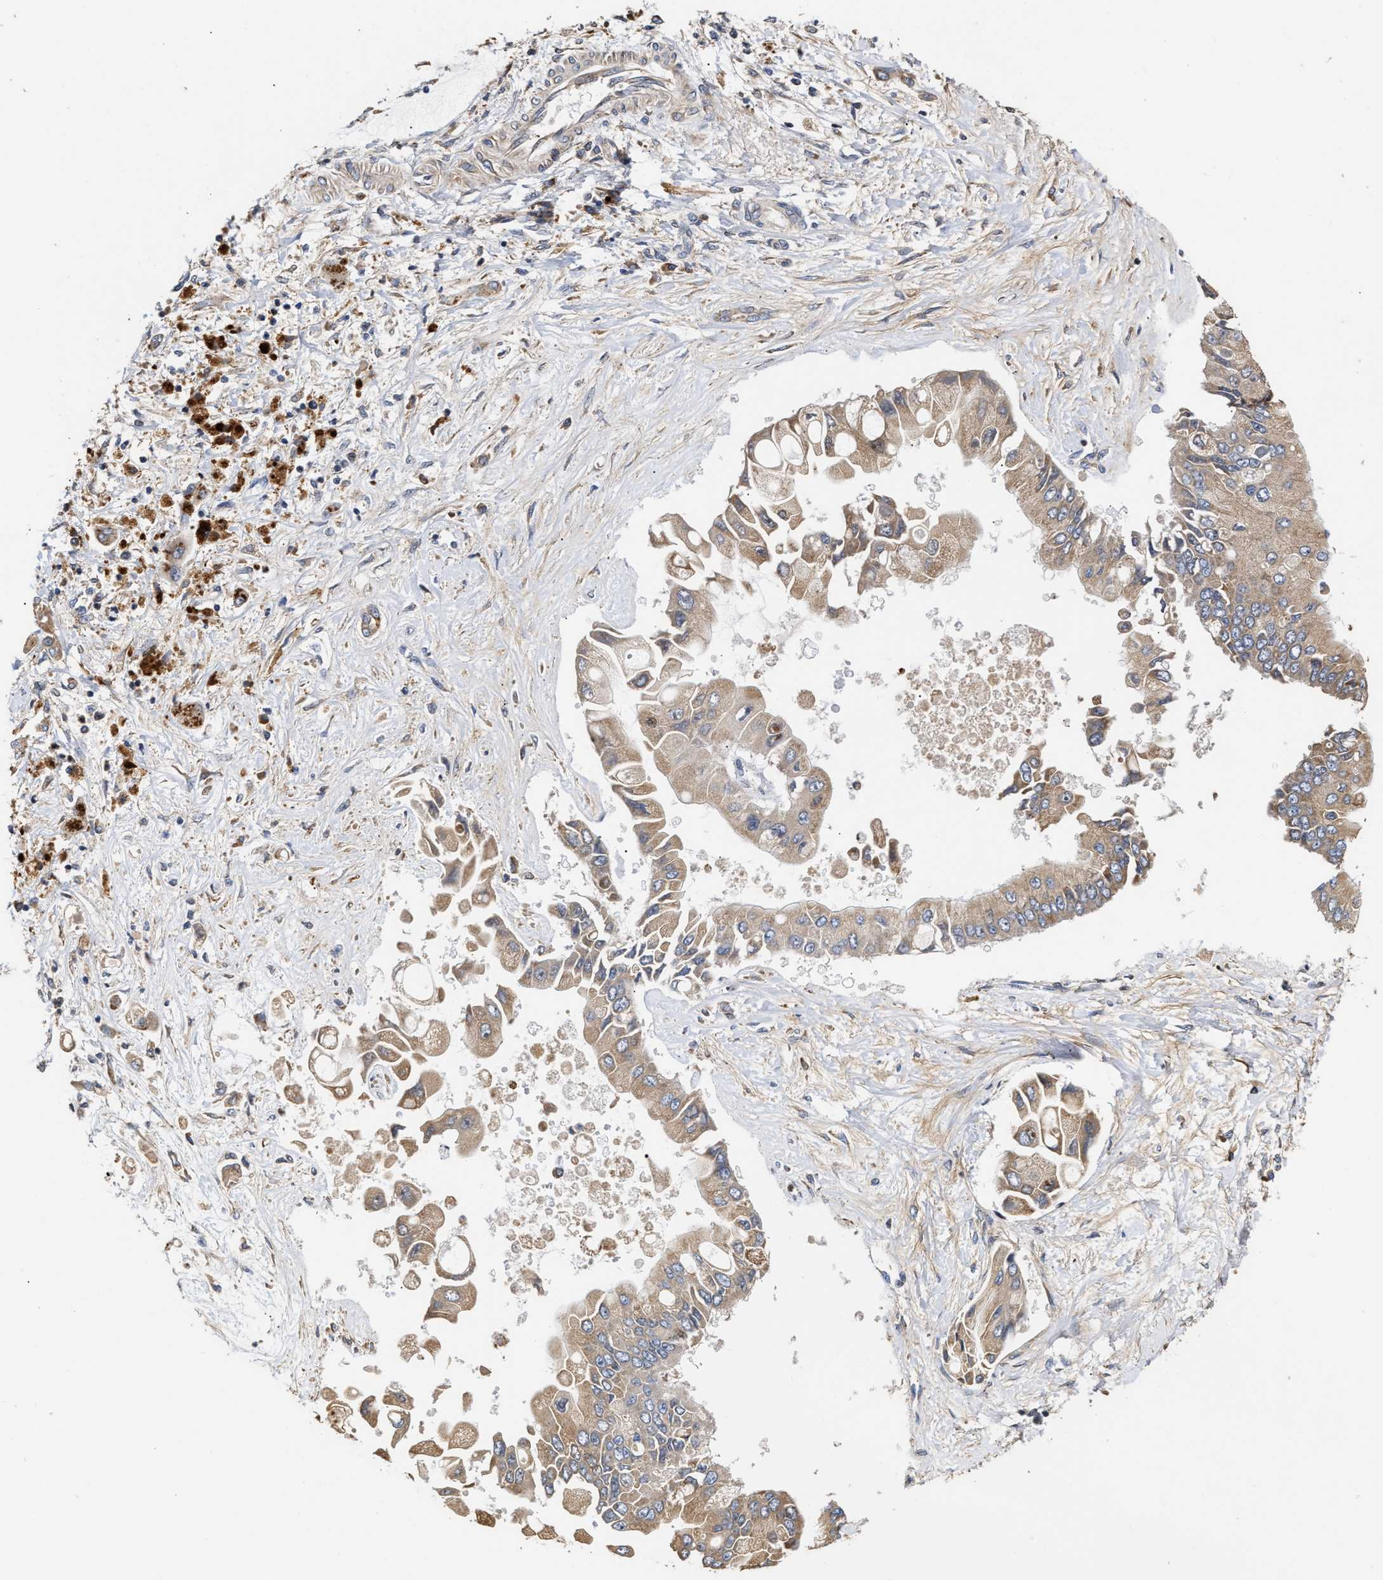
{"staining": {"intensity": "moderate", "quantity": ">75%", "location": "cytoplasmic/membranous"}, "tissue": "liver cancer", "cell_type": "Tumor cells", "image_type": "cancer", "snomed": [{"axis": "morphology", "description": "Cholangiocarcinoma"}, {"axis": "topography", "description": "Liver"}], "caption": "Tumor cells display moderate cytoplasmic/membranous positivity in about >75% of cells in liver cholangiocarcinoma. (brown staining indicates protein expression, while blue staining denotes nuclei).", "gene": "GOSR1", "patient": {"sex": "male", "age": 50}}